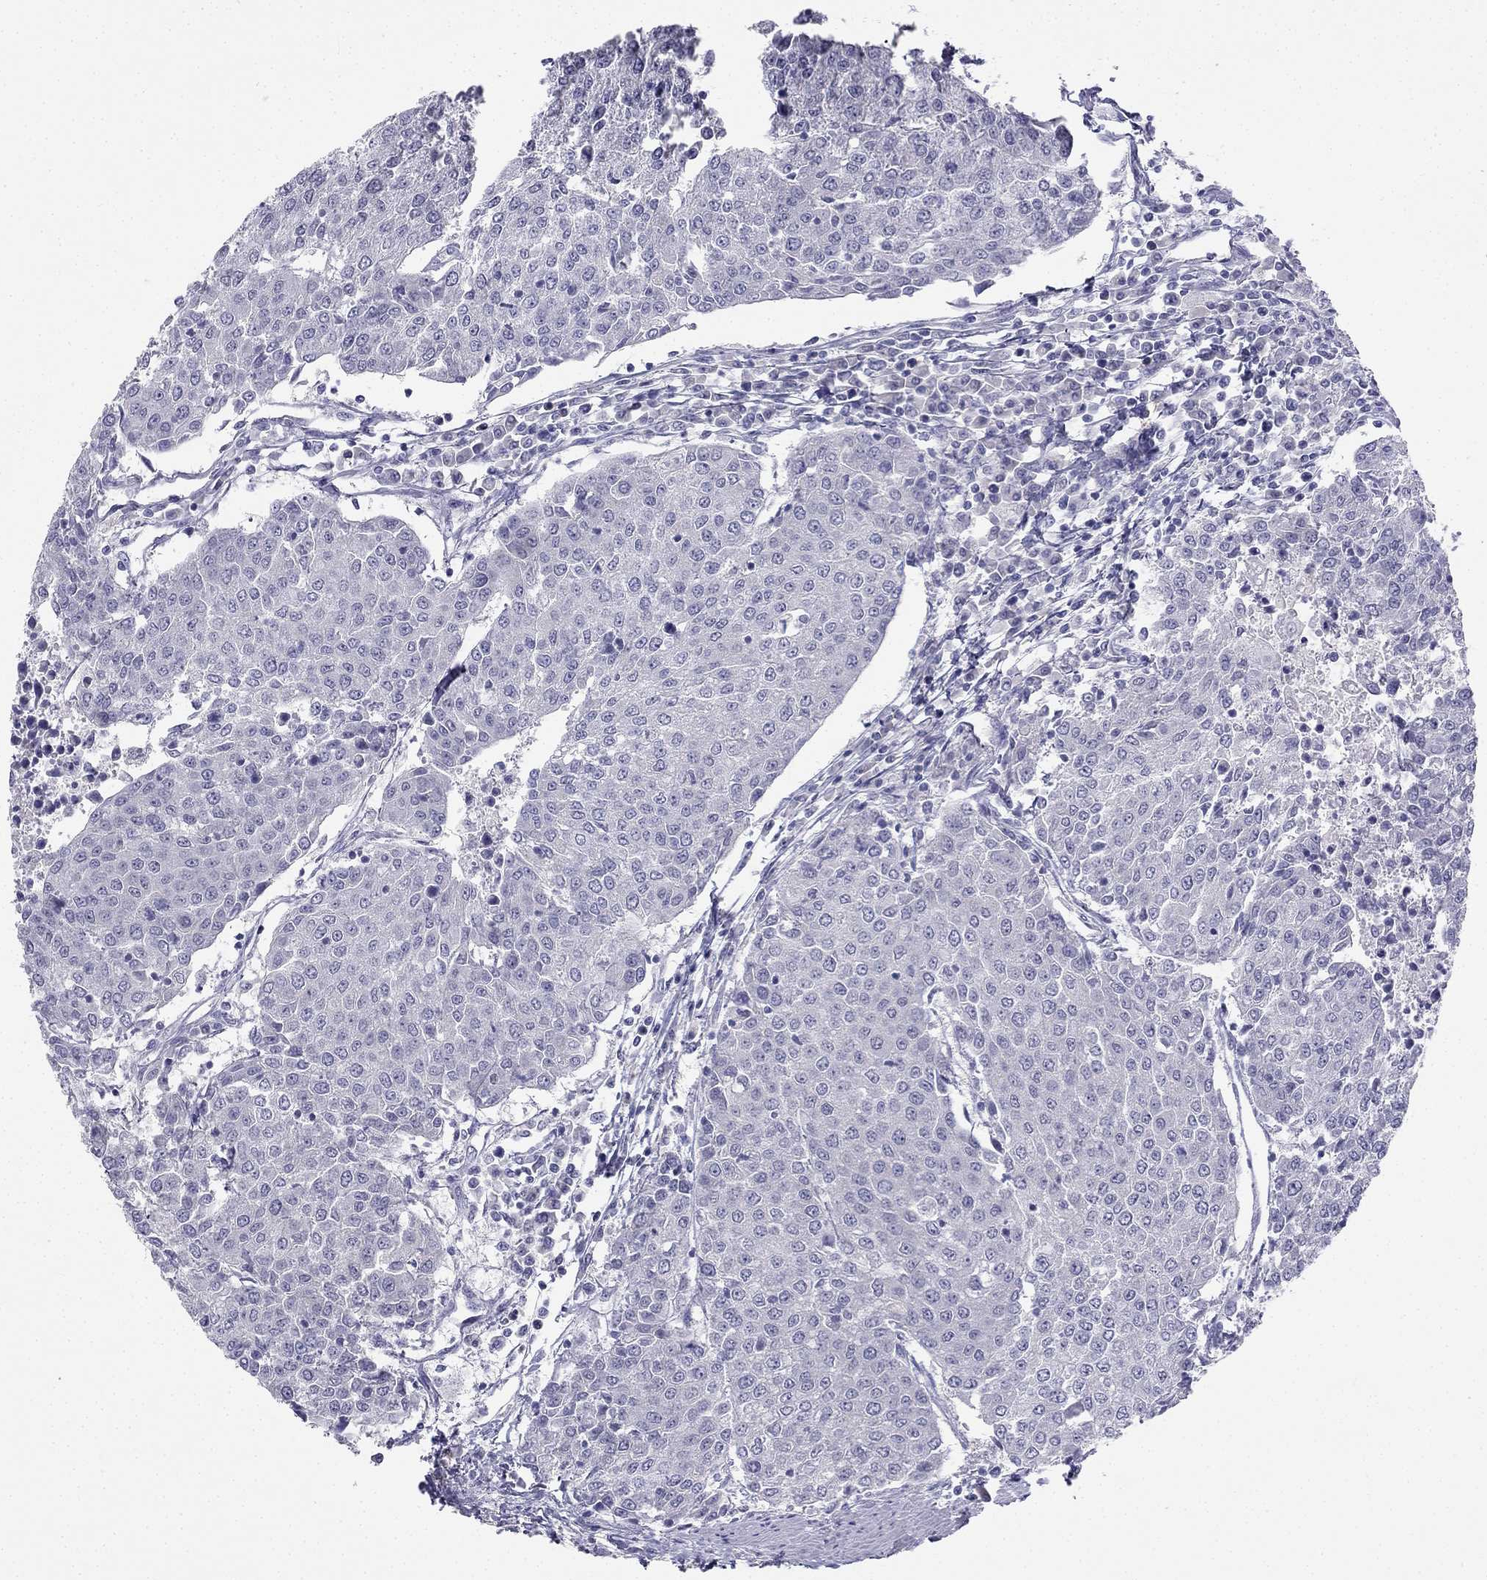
{"staining": {"intensity": "negative", "quantity": "none", "location": "none"}, "tissue": "urothelial cancer", "cell_type": "Tumor cells", "image_type": "cancer", "snomed": [{"axis": "morphology", "description": "Urothelial carcinoma, High grade"}, {"axis": "topography", "description": "Urinary bladder"}], "caption": "Urothelial cancer was stained to show a protein in brown. There is no significant expression in tumor cells. (Stains: DAB immunohistochemistry with hematoxylin counter stain, Microscopy: brightfield microscopy at high magnification).", "gene": "C16orf89", "patient": {"sex": "female", "age": 85}}